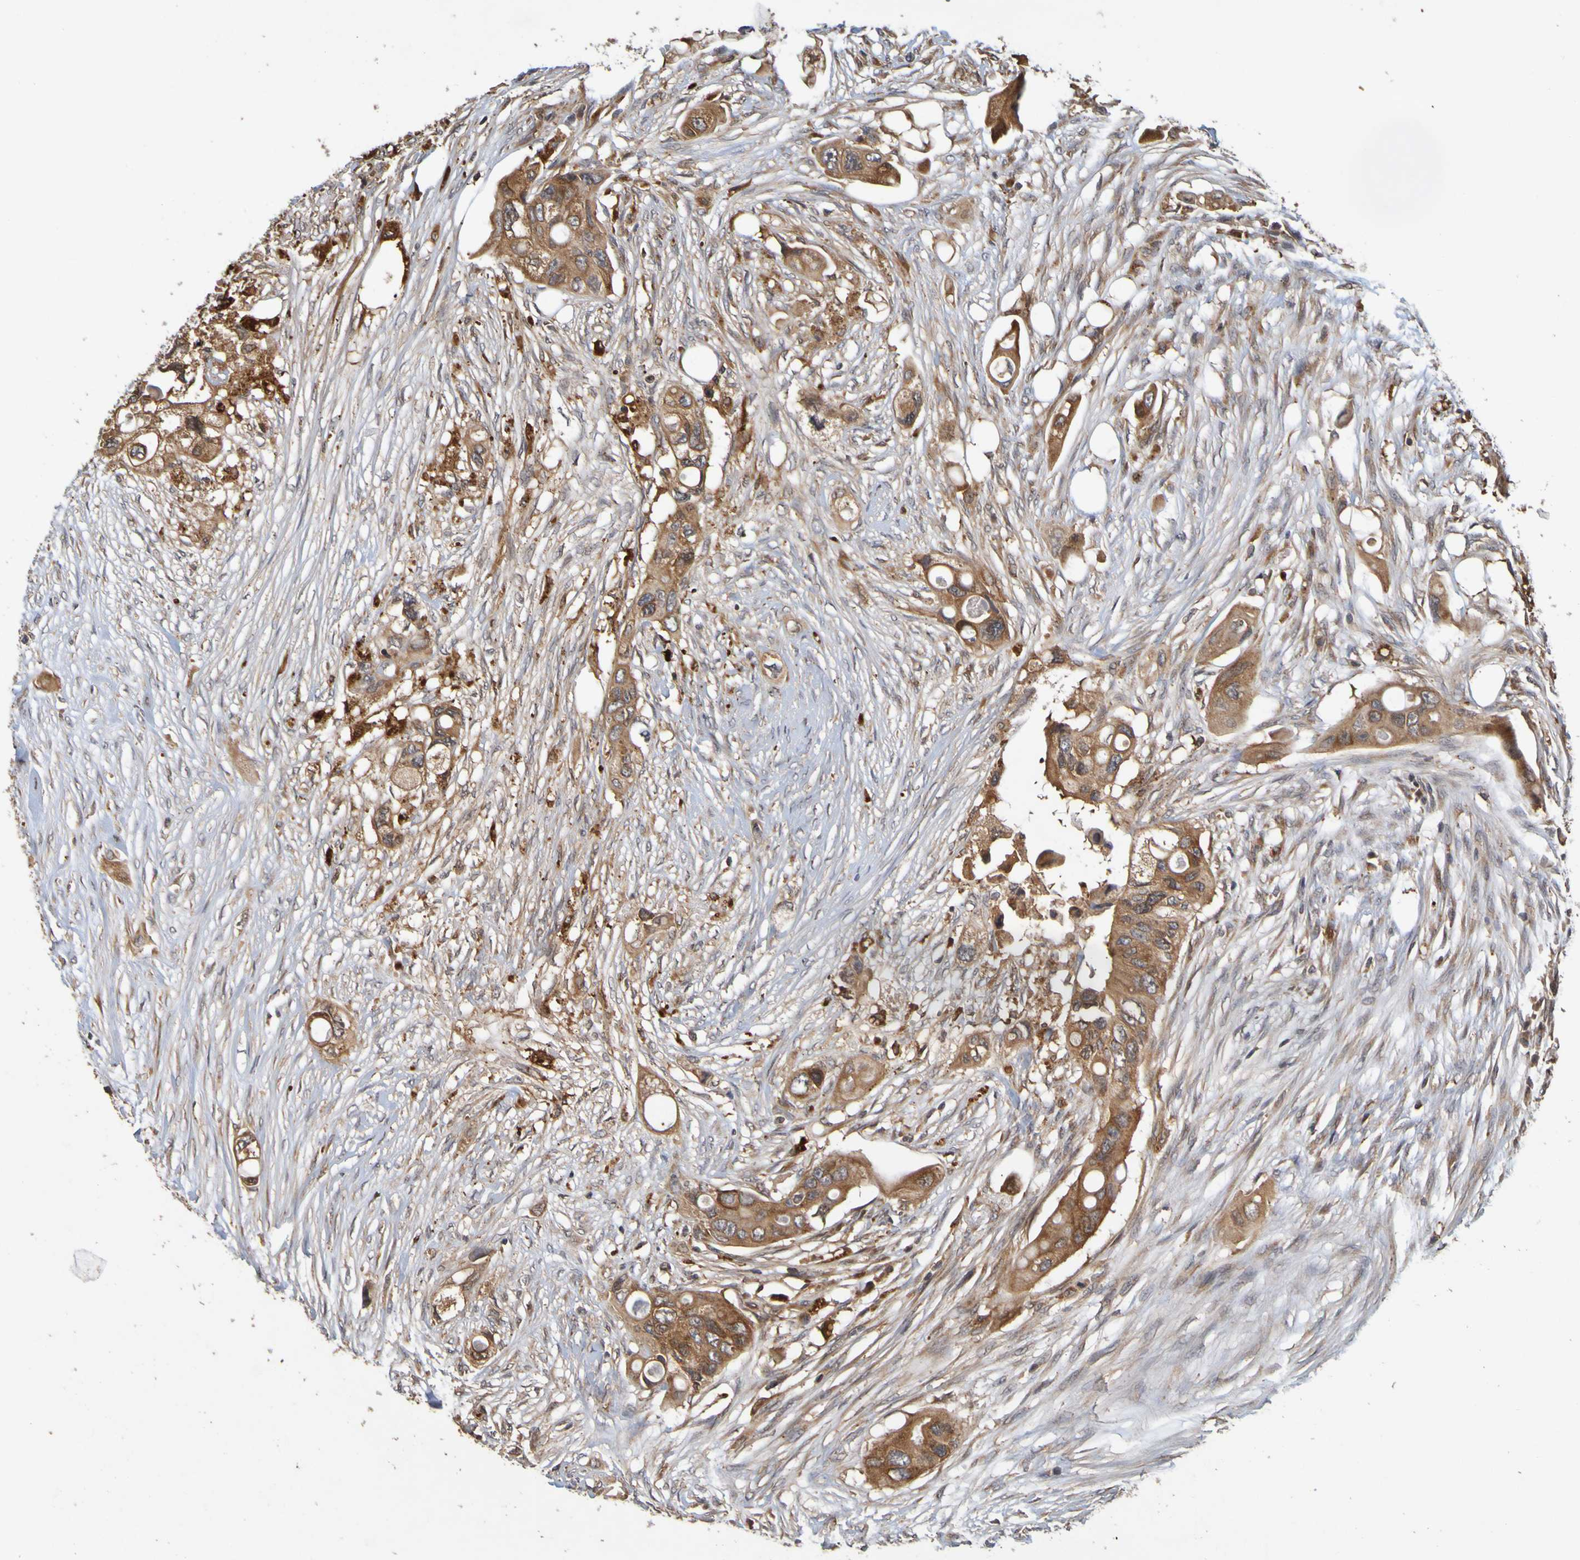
{"staining": {"intensity": "strong", "quantity": ">75%", "location": "cytoplasmic/membranous"}, "tissue": "colorectal cancer", "cell_type": "Tumor cells", "image_type": "cancer", "snomed": [{"axis": "morphology", "description": "Adenocarcinoma, NOS"}, {"axis": "topography", "description": "Colon"}], "caption": "High-magnification brightfield microscopy of colorectal cancer stained with DAB (3,3'-diaminobenzidine) (brown) and counterstained with hematoxylin (blue). tumor cells exhibit strong cytoplasmic/membranous positivity is appreciated in approximately>75% of cells.", "gene": "OCRL", "patient": {"sex": "female", "age": 57}}